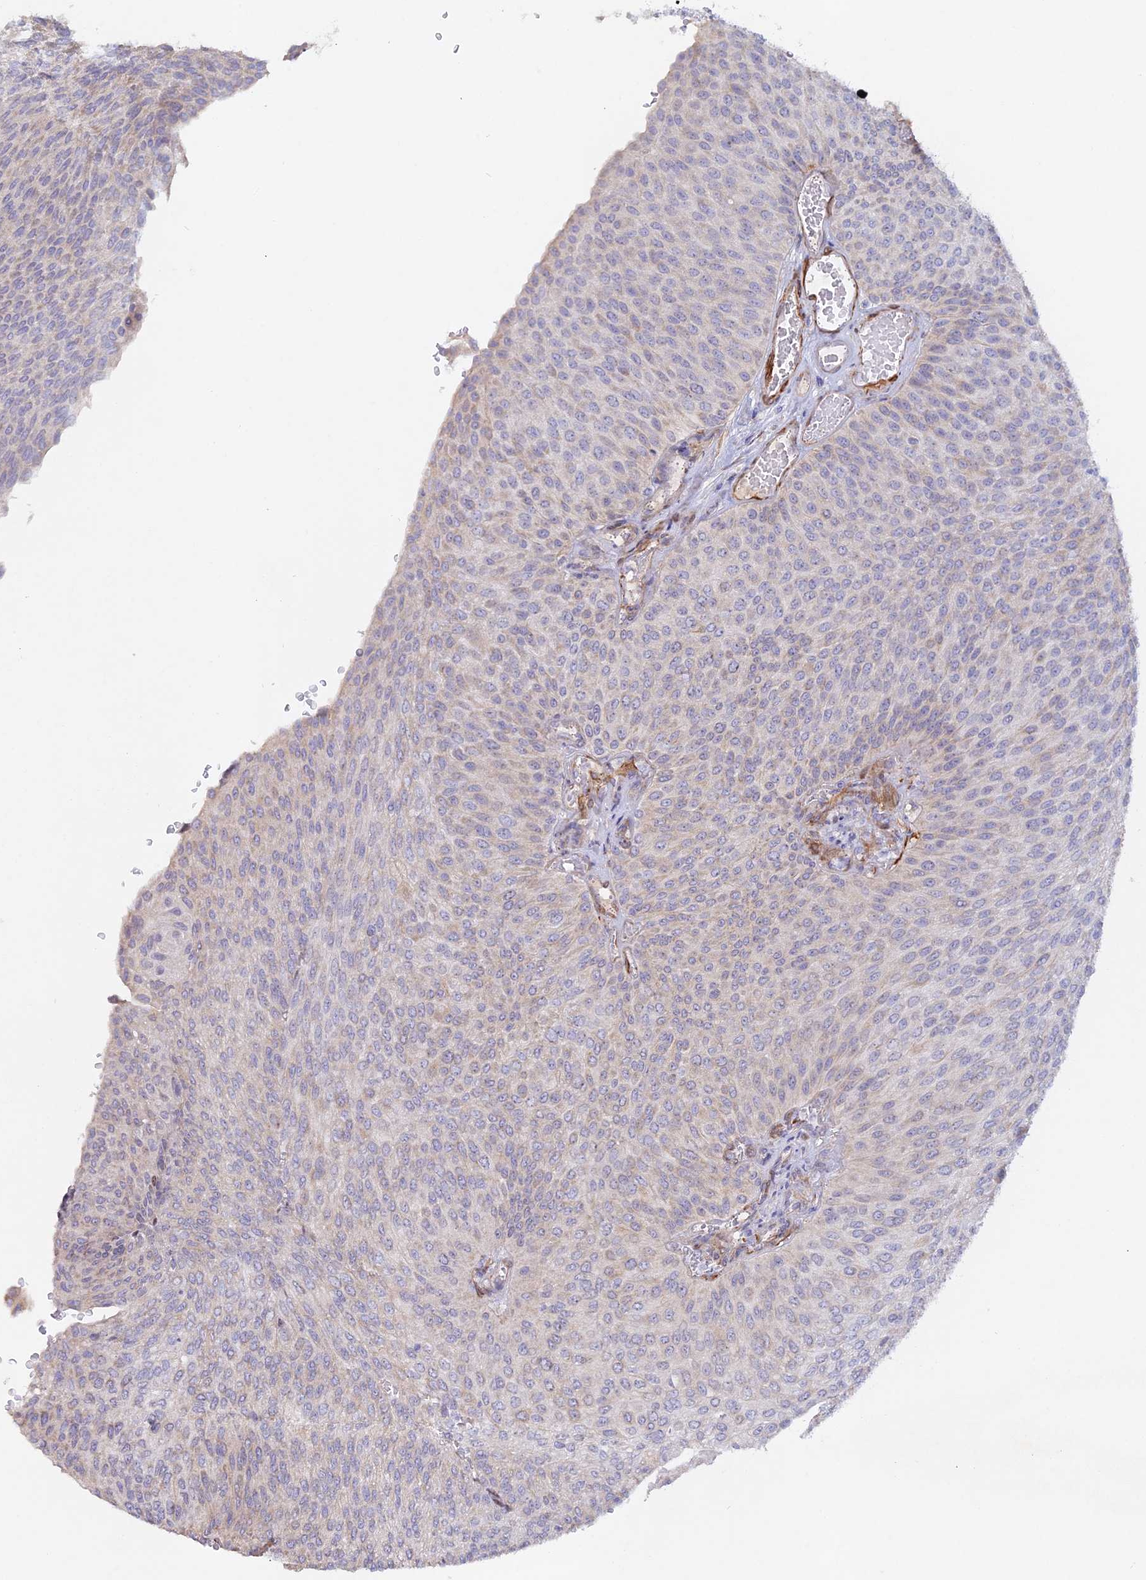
{"staining": {"intensity": "weak", "quantity": "25%-75%", "location": "cytoplasmic/membranous"}, "tissue": "urothelial cancer", "cell_type": "Tumor cells", "image_type": "cancer", "snomed": [{"axis": "morphology", "description": "Urothelial carcinoma, High grade"}, {"axis": "topography", "description": "Urinary bladder"}], "caption": "The image demonstrates staining of urothelial cancer, revealing weak cytoplasmic/membranous protein positivity (brown color) within tumor cells.", "gene": "CCDC154", "patient": {"sex": "female", "age": 79}}